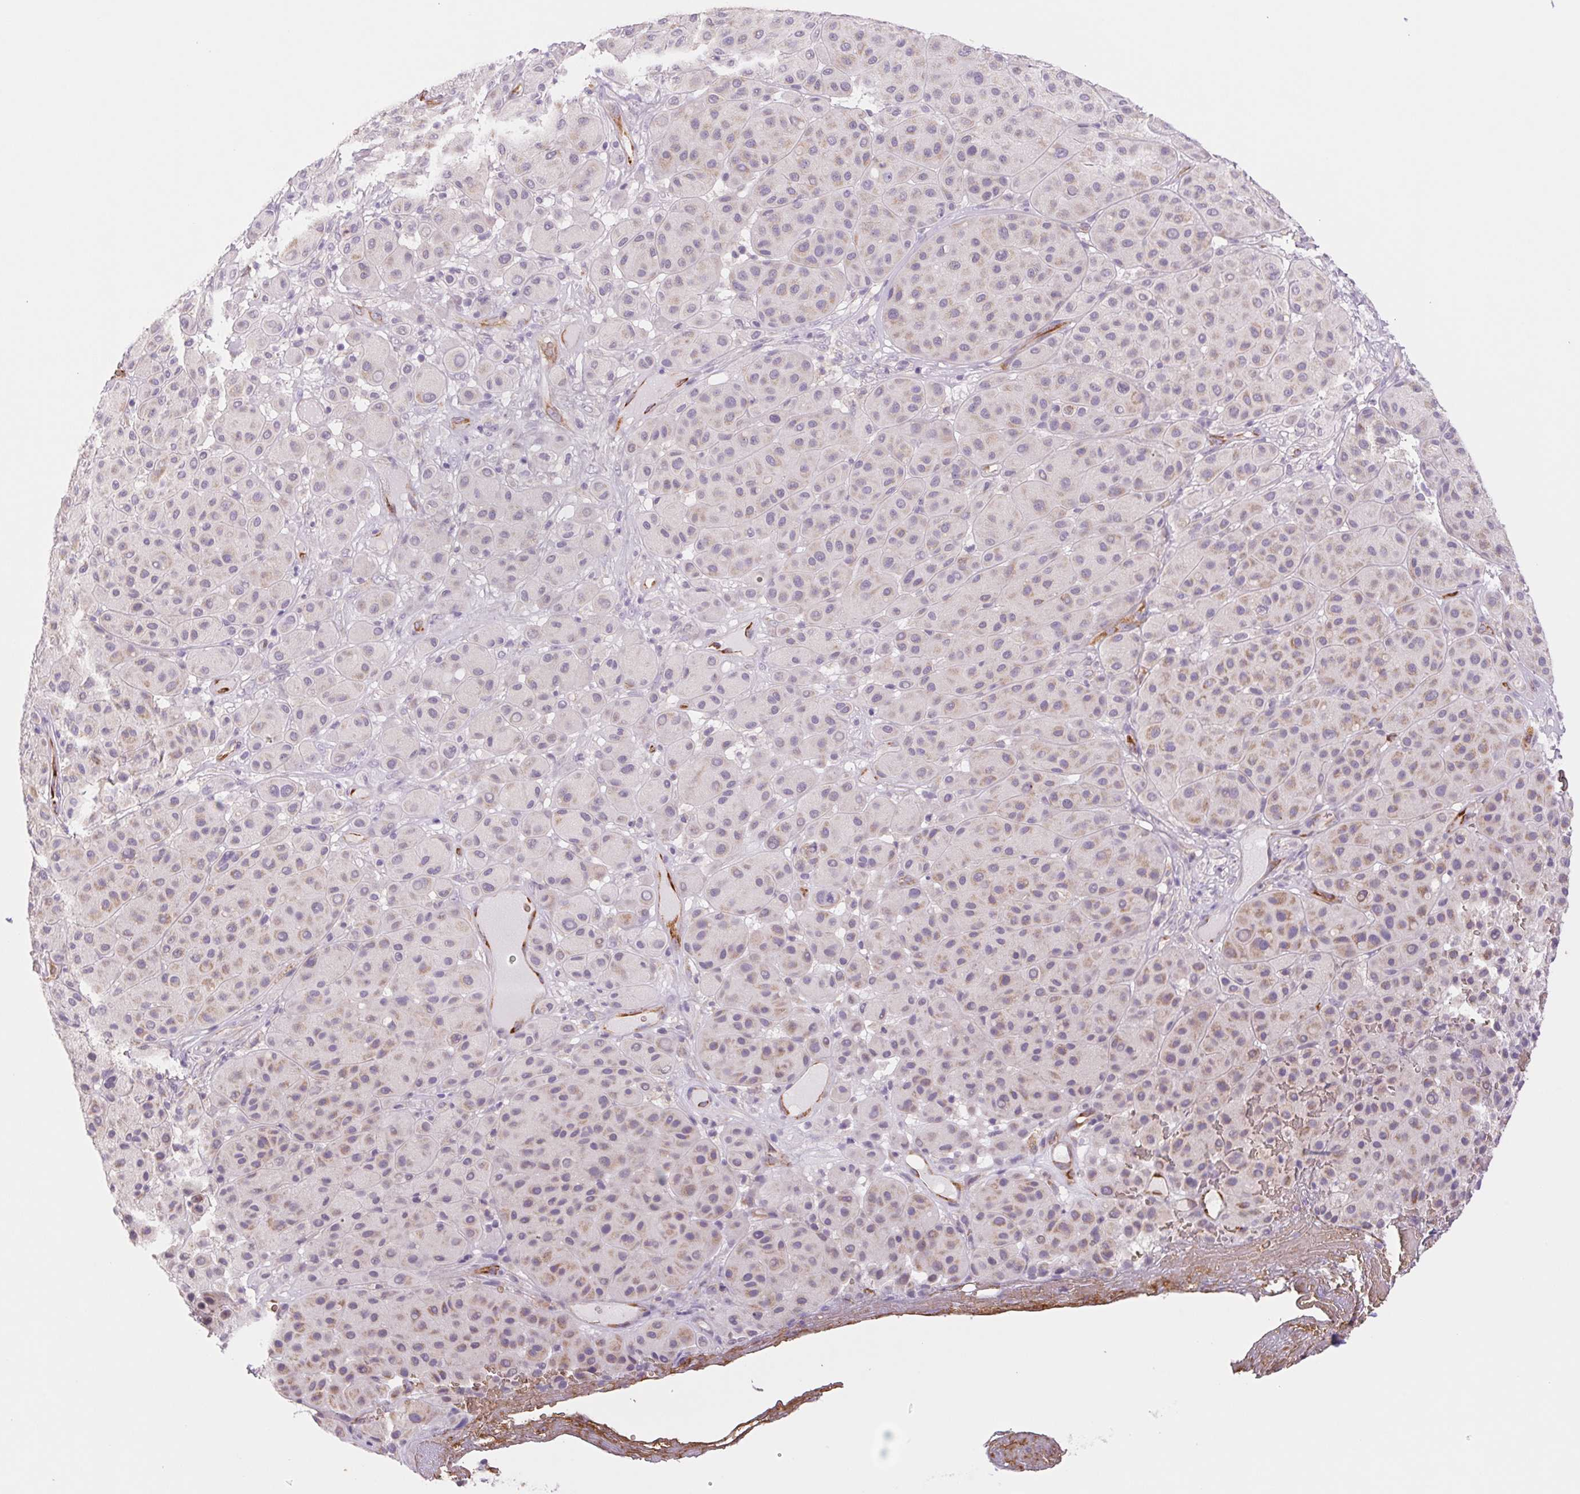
{"staining": {"intensity": "weak", "quantity": "25%-75%", "location": "cytoplasmic/membranous"}, "tissue": "melanoma", "cell_type": "Tumor cells", "image_type": "cancer", "snomed": [{"axis": "morphology", "description": "Malignant melanoma, Metastatic site"}, {"axis": "topography", "description": "Smooth muscle"}], "caption": "Human malignant melanoma (metastatic site) stained for a protein (brown) exhibits weak cytoplasmic/membranous positive positivity in about 25%-75% of tumor cells.", "gene": "IGFL3", "patient": {"sex": "male", "age": 41}}